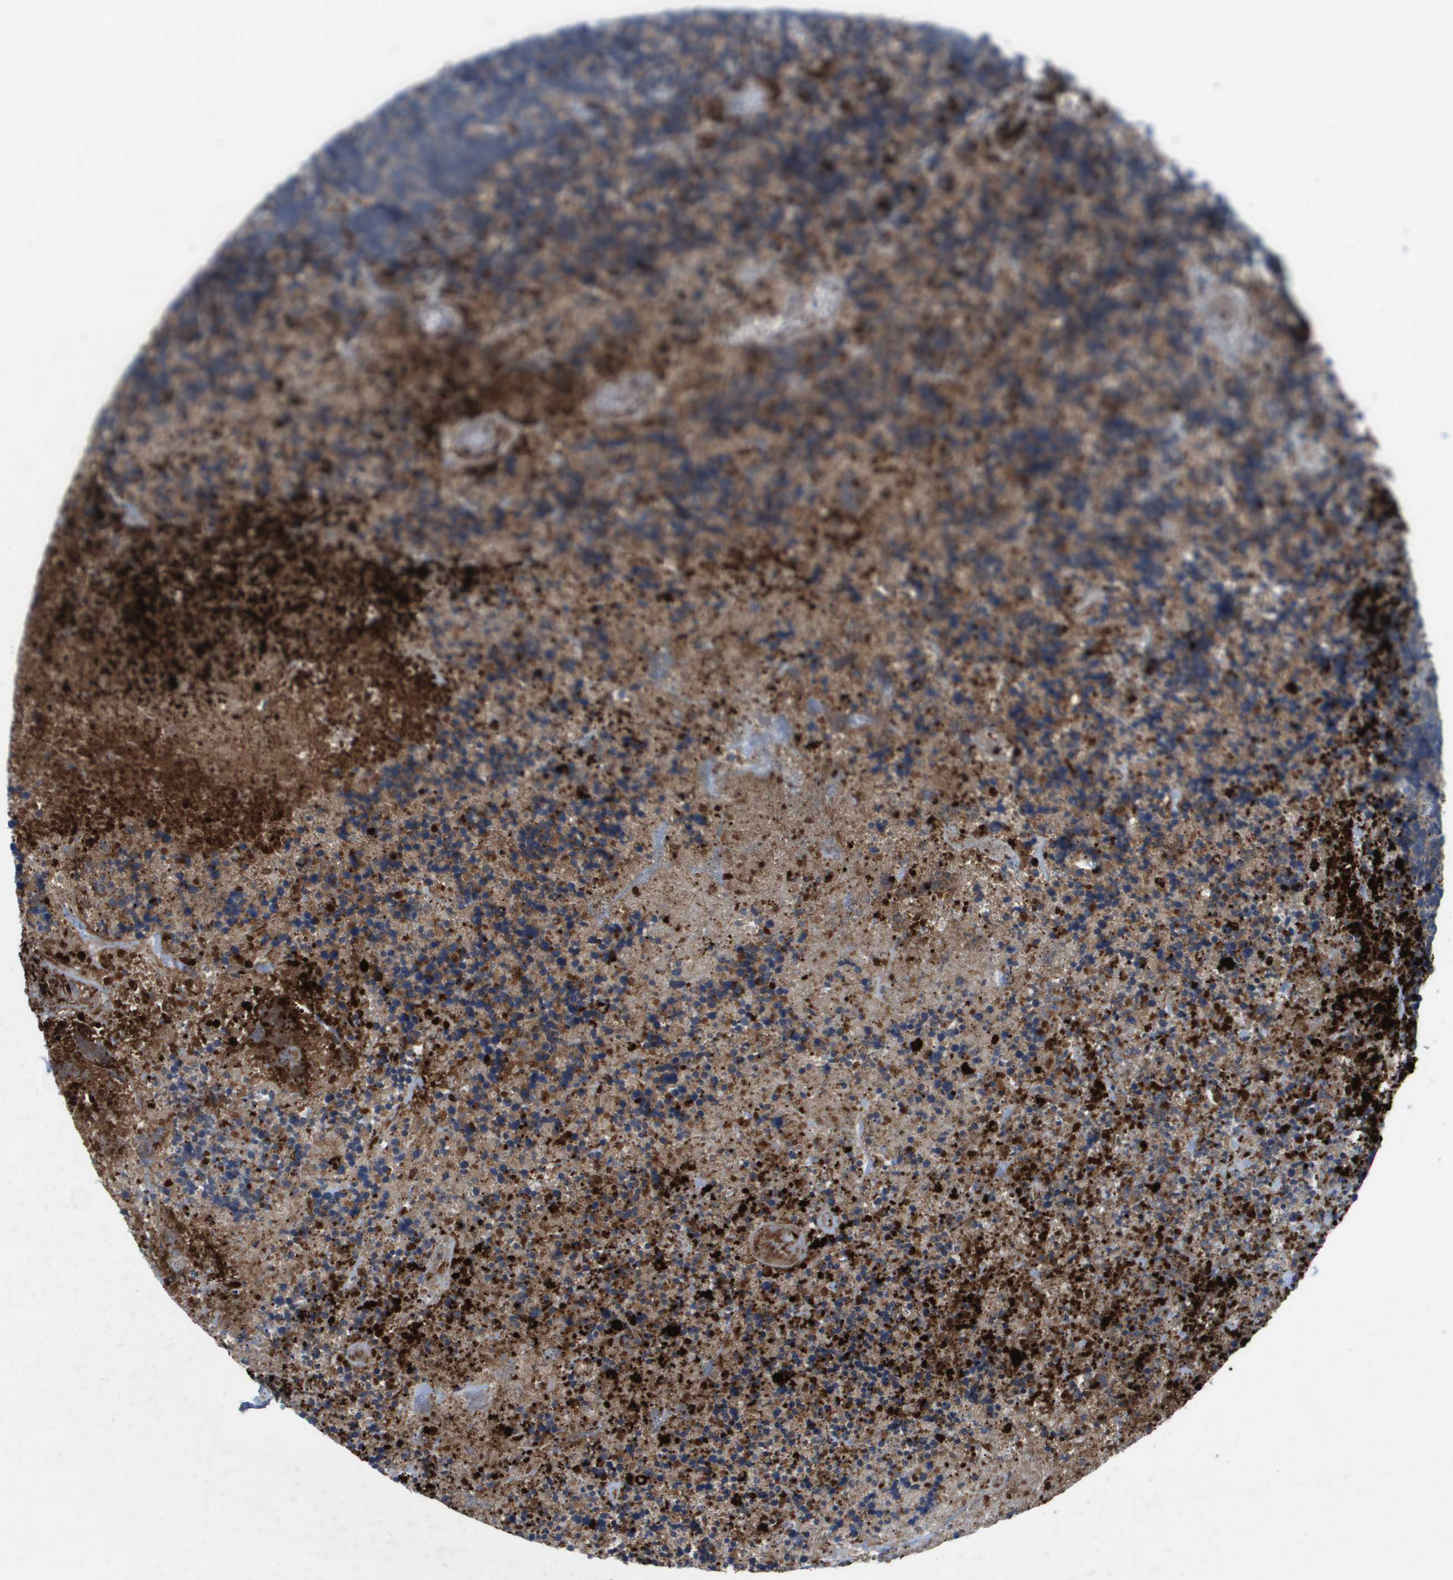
{"staining": {"intensity": "moderate", "quantity": ">75%", "location": "cytoplasmic/membranous"}, "tissue": "carcinoid", "cell_type": "Tumor cells", "image_type": "cancer", "snomed": [{"axis": "morphology", "description": "Carcinoma, NOS"}, {"axis": "morphology", "description": "Carcinoid, malignant, NOS"}, {"axis": "topography", "description": "Urinary bladder"}], "caption": "Carcinoid stained with a protein marker reveals moderate staining in tumor cells.", "gene": "SLC6A9", "patient": {"sex": "male", "age": 57}}